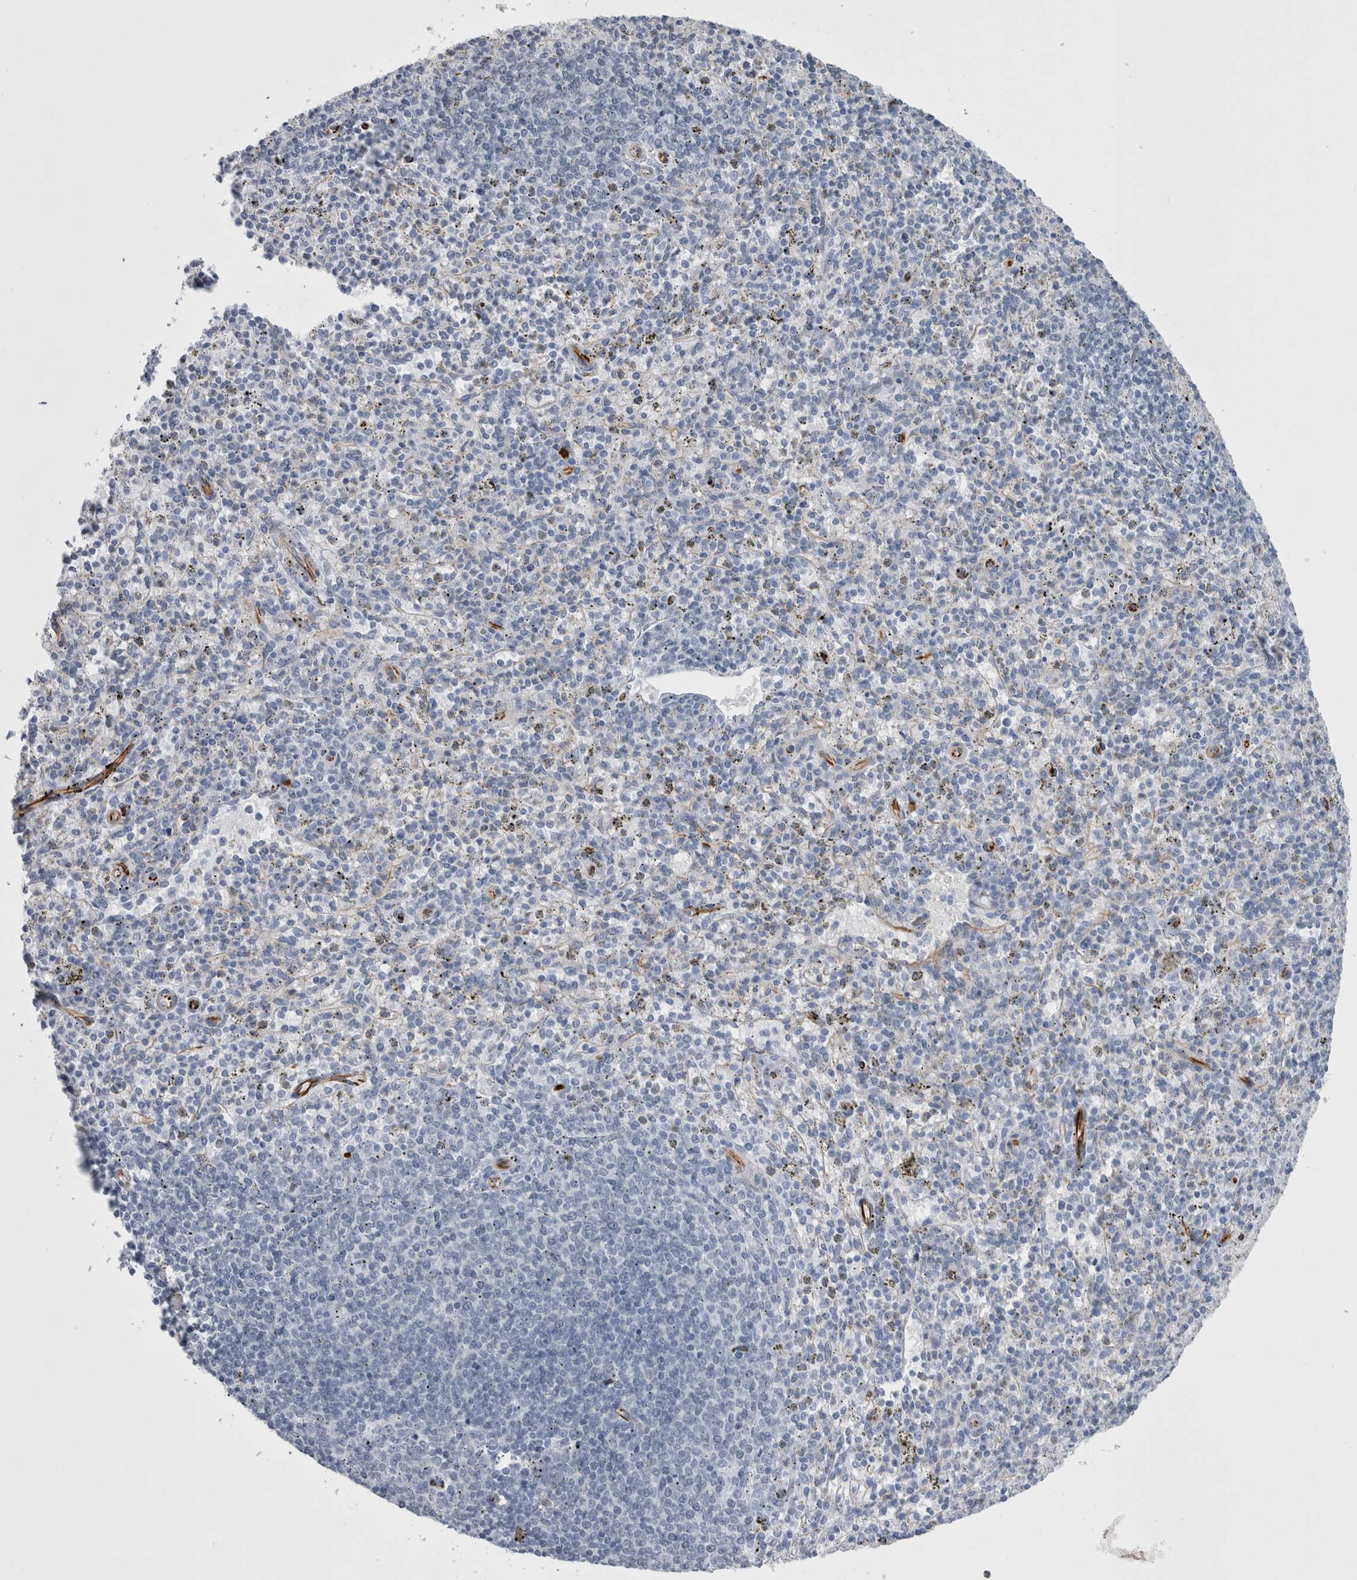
{"staining": {"intensity": "negative", "quantity": "none", "location": "none"}, "tissue": "spleen", "cell_type": "Cells in red pulp", "image_type": "normal", "snomed": [{"axis": "morphology", "description": "Normal tissue, NOS"}, {"axis": "topography", "description": "Spleen"}], "caption": "A micrograph of spleen stained for a protein exhibits no brown staining in cells in red pulp. The staining is performed using DAB brown chromogen with nuclei counter-stained in using hematoxylin.", "gene": "VWDE", "patient": {"sex": "male", "age": 72}}